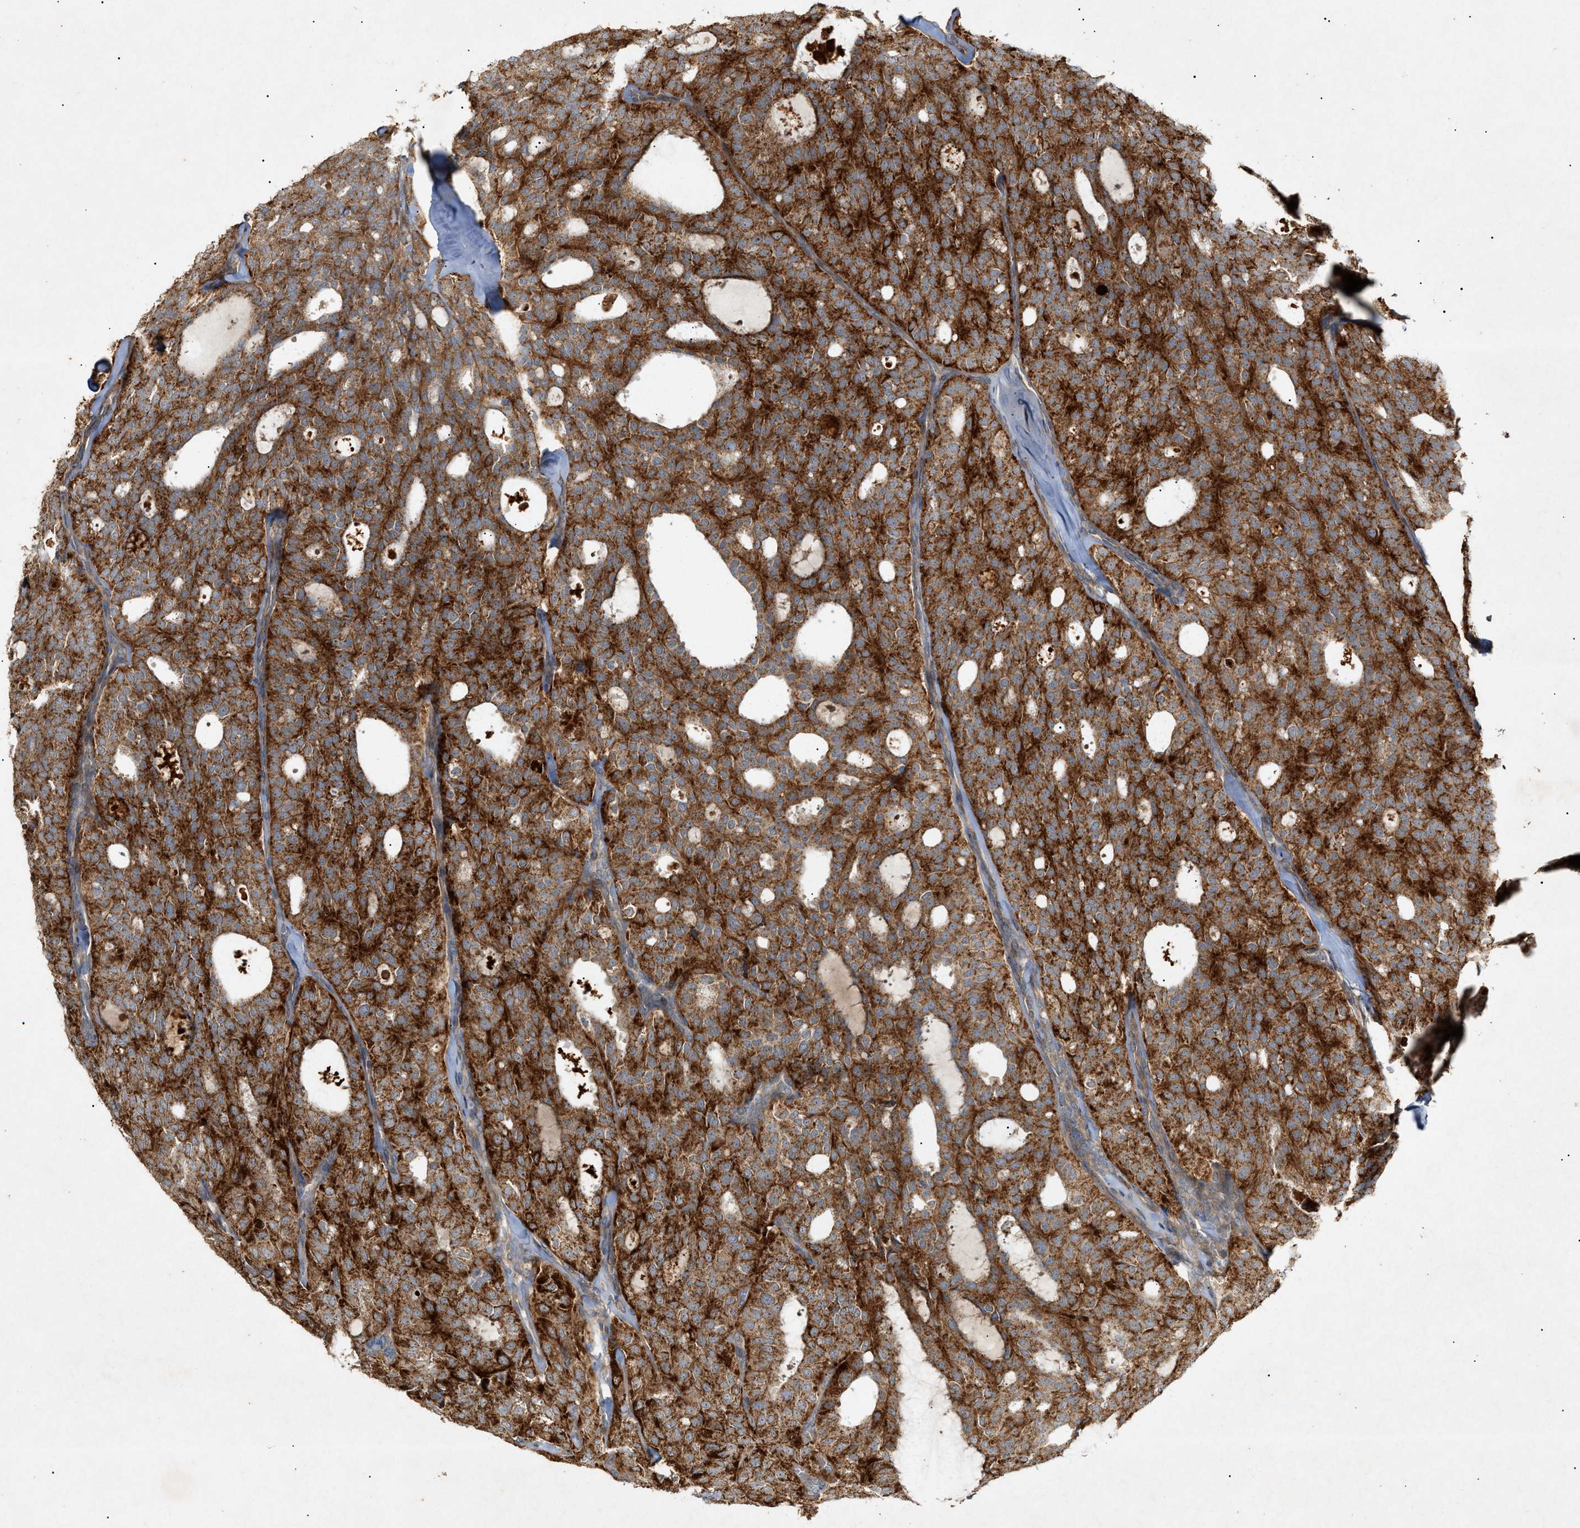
{"staining": {"intensity": "strong", "quantity": ">75%", "location": "cytoplasmic/membranous"}, "tissue": "thyroid cancer", "cell_type": "Tumor cells", "image_type": "cancer", "snomed": [{"axis": "morphology", "description": "Follicular adenoma carcinoma, NOS"}, {"axis": "topography", "description": "Thyroid gland"}], "caption": "Thyroid follicular adenoma carcinoma stained with immunohistochemistry demonstrates strong cytoplasmic/membranous positivity in approximately >75% of tumor cells.", "gene": "MTCH1", "patient": {"sex": "male", "age": 75}}